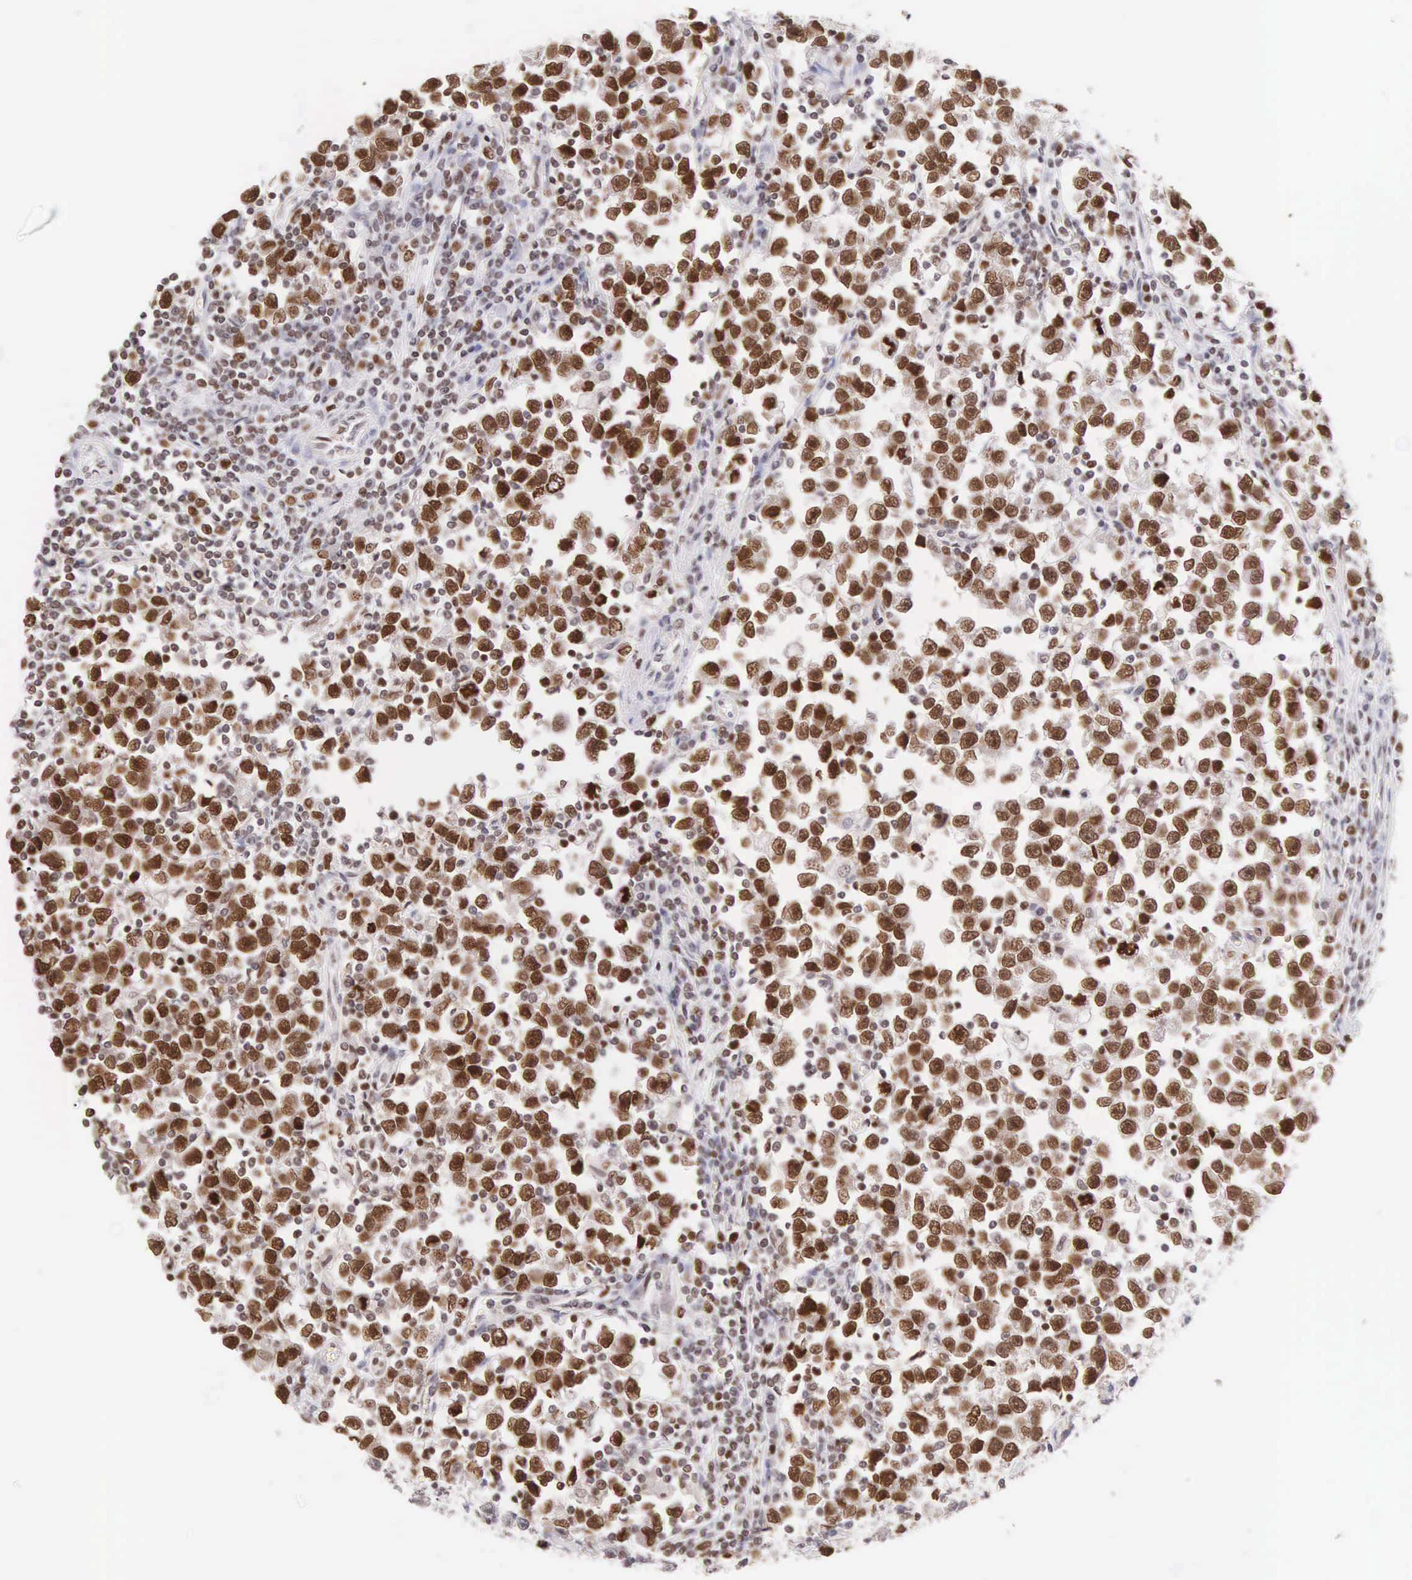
{"staining": {"intensity": "strong", "quantity": ">75%", "location": "nuclear"}, "tissue": "testis cancer", "cell_type": "Tumor cells", "image_type": "cancer", "snomed": [{"axis": "morphology", "description": "Seminoma, NOS"}, {"axis": "topography", "description": "Testis"}], "caption": "Protein staining of testis cancer (seminoma) tissue reveals strong nuclear staining in approximately >75% of tumor cells. Nuclei are stained in blue.", "gene": "VRK1", "patient": {"sex": "male", "age": 43}}